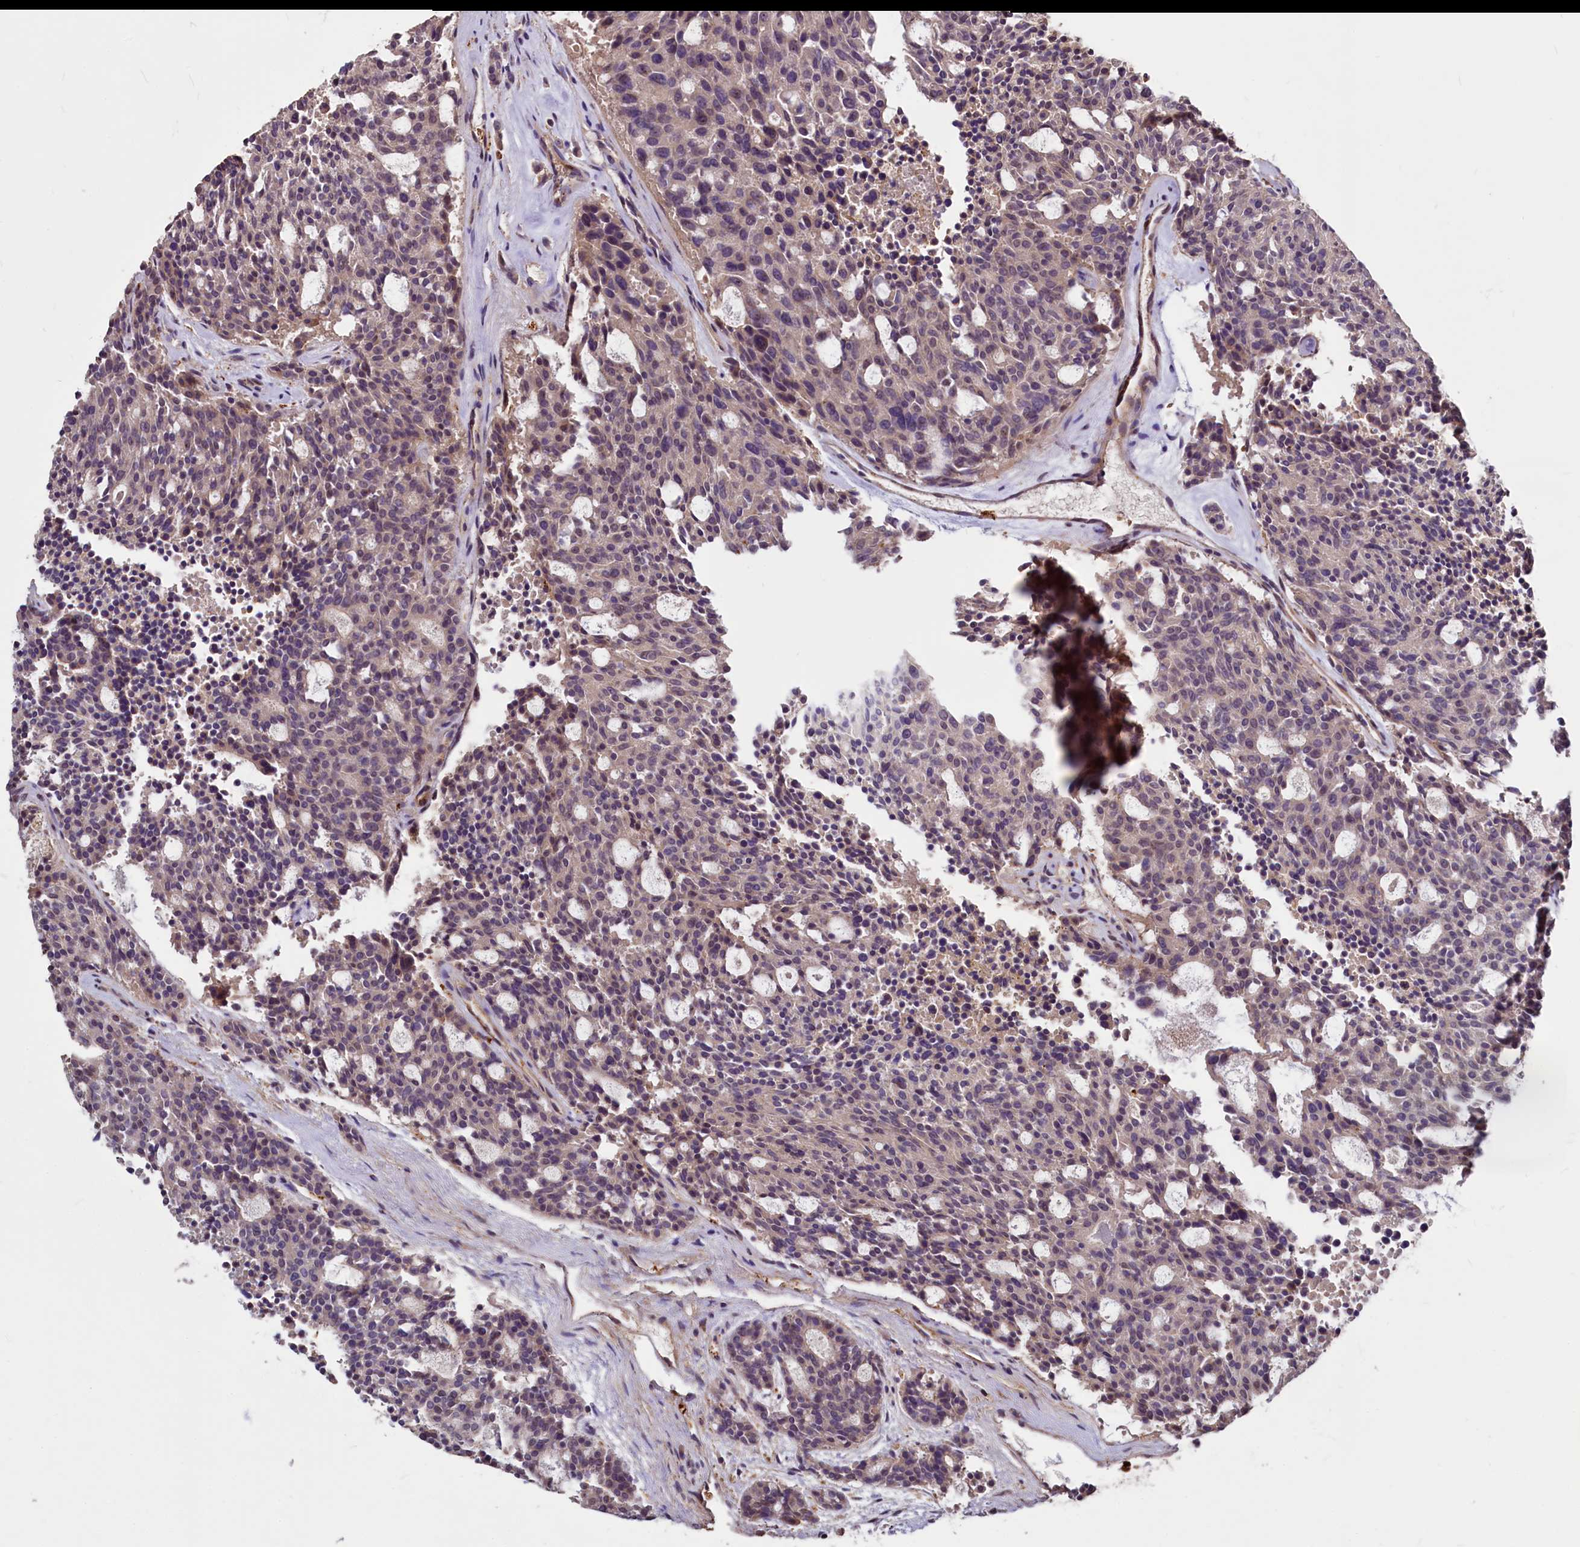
{"staining": {"intensity": "negative", "quantity": "none", "location": "none"}, "tissue": "carcinoid", "cell_type": "Tumor cells", "image_type": "cancer", "snomed": [{"axis": "morphology", "description": "Carcinoid, malignant, NOS"}, {"axis": "topography", "description": "Pancreas"}], "caption": "A micrograph of carcinoid stained for a protein shows no brown staining in tumor cells.", "gene": "ATG101", "patient": {"sex": "female", "age": 54}}